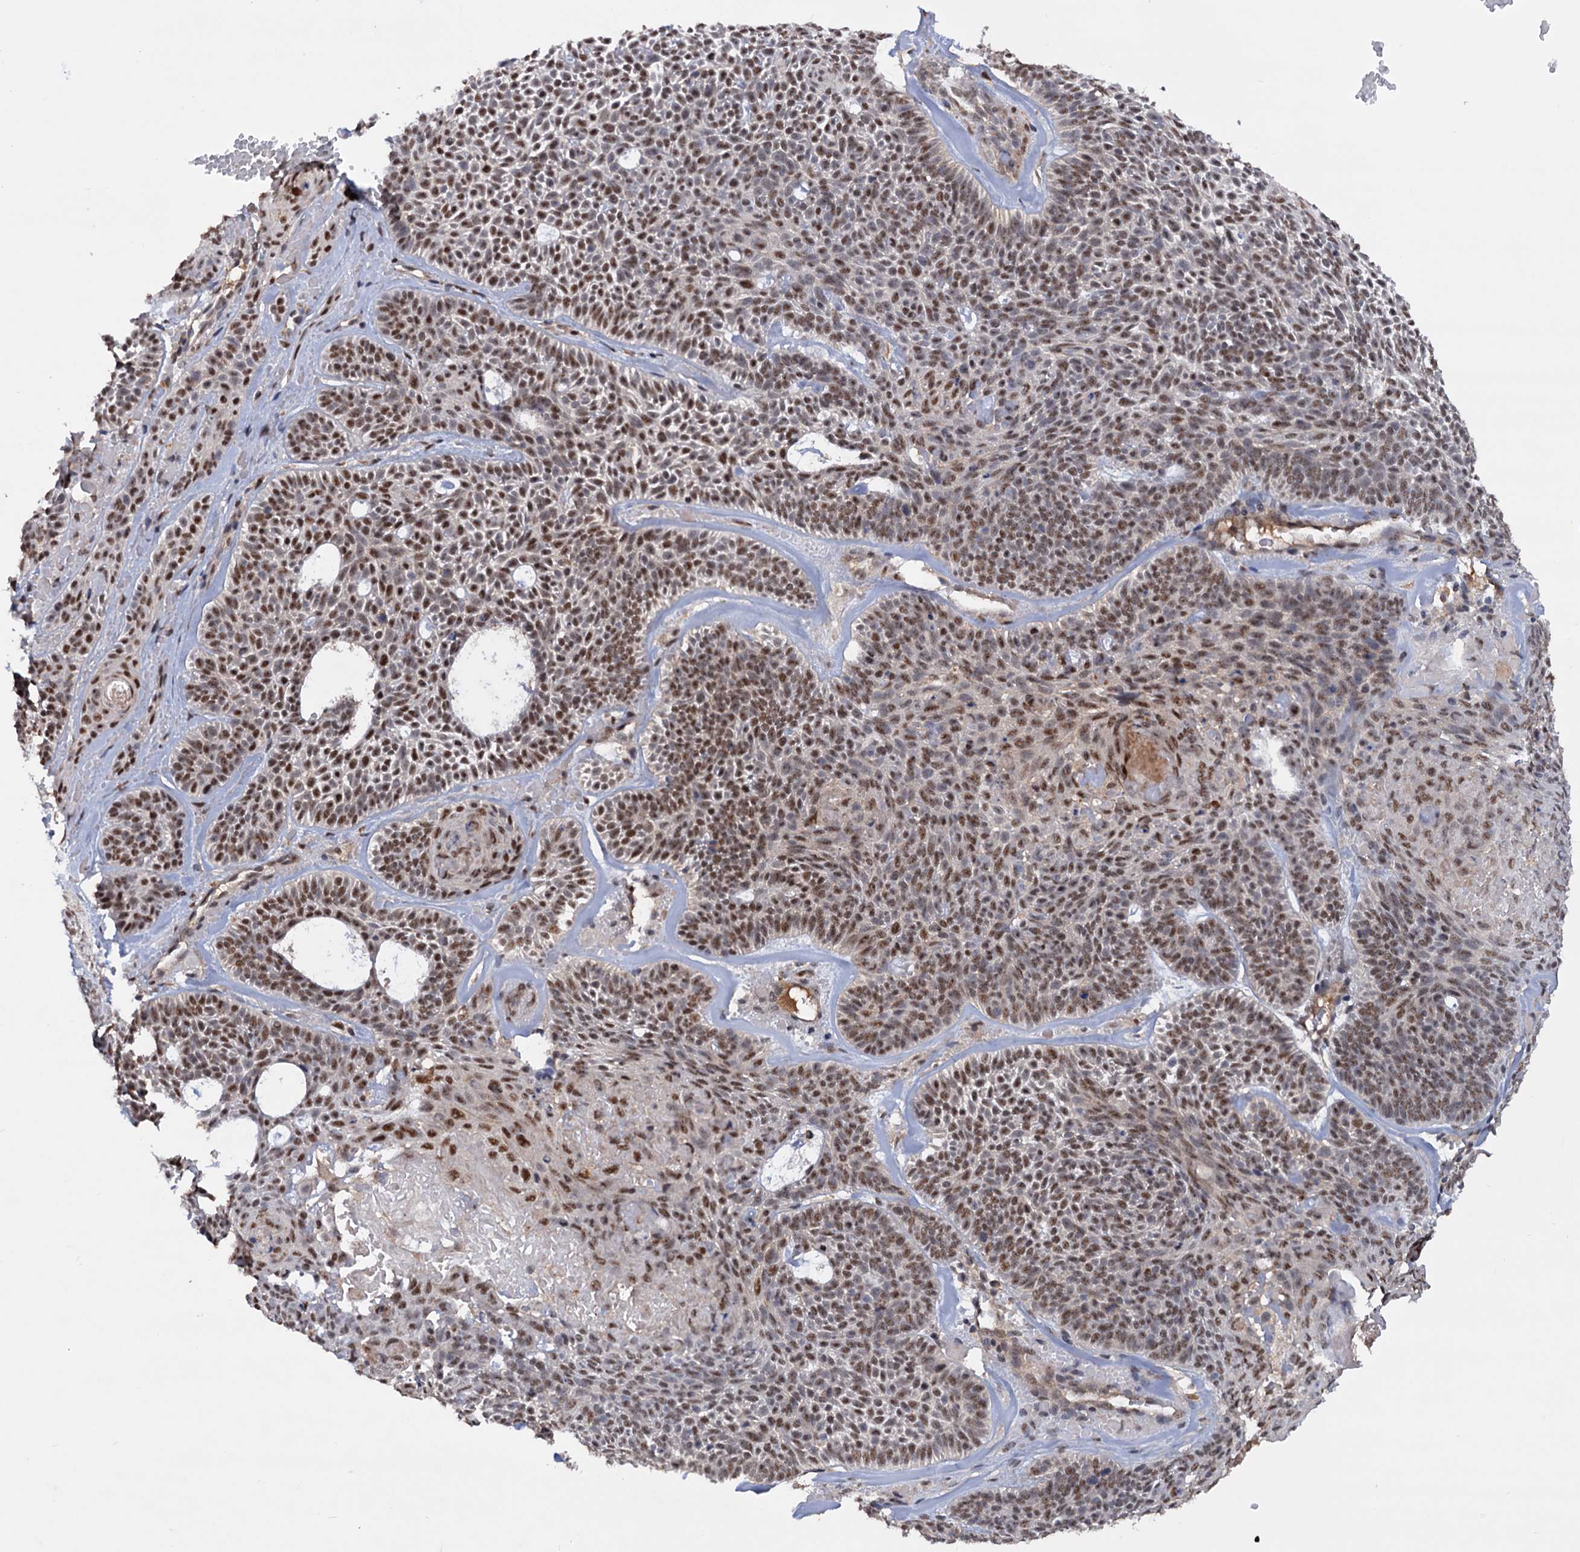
{"staining": {"intensity": "moderate", "quantity": ">75%", "location": "nuclear"}, "tissue": "skin cancer", "cell_type": "Tumor cells", "image_type": "cancer", "snomed": [{"axis": "morphology", "description": "Basal cell carcinoma"}, {"axis": "topography", "description": "Skin"}], "caption": "A medium amount of moderate nuclear staining is seen in about >75% of tumor cells in skin cancer tissue. The staining was performed using DAB to visualize the protein expression in brown, while the nuclei were stained in blue with hematoxylin (Magnification: 20x).", "gene": "TBC1D12", "patient": {"sex": "male", "age": 85}}